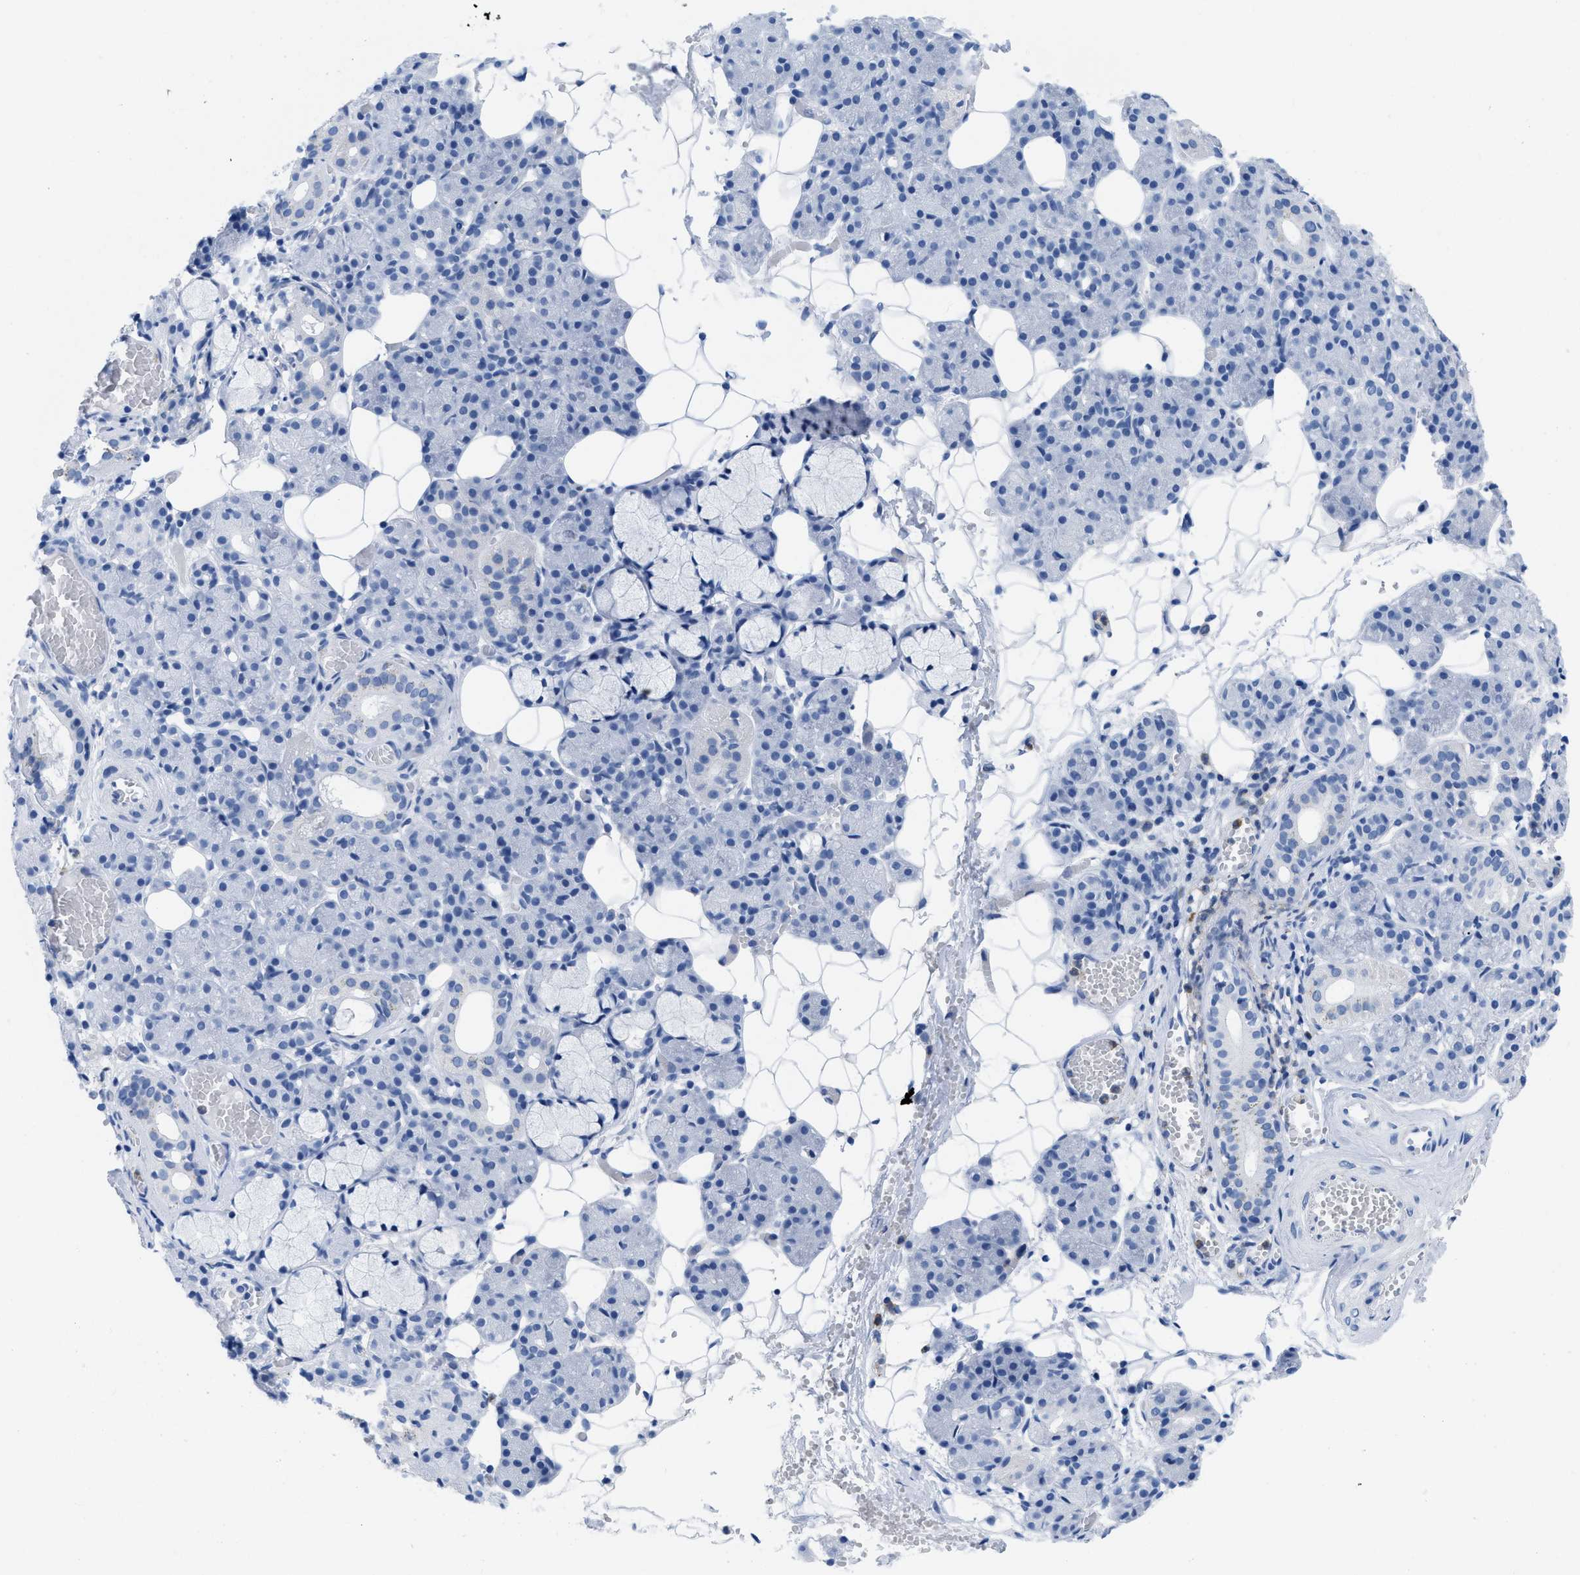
{"staining": {"intensity": "negative", "quantity": "none", "location": "none"}, "tissue": "salivary gland", "cell_type": "Glandular cells", "image_type": "normal", "snomed": [{"axis": "morphology", "description": "Normal tissue, NOS"}, {"axis": "topography", "description": "Salivary gland"}], "caption": "This is a histopathology image of immunohistochemistry (IHC) staining of normal salivary gland, which shows no positivity in glandular cells.", "gene": "CR1", "patient": {"sex": "male", "age": 63}}